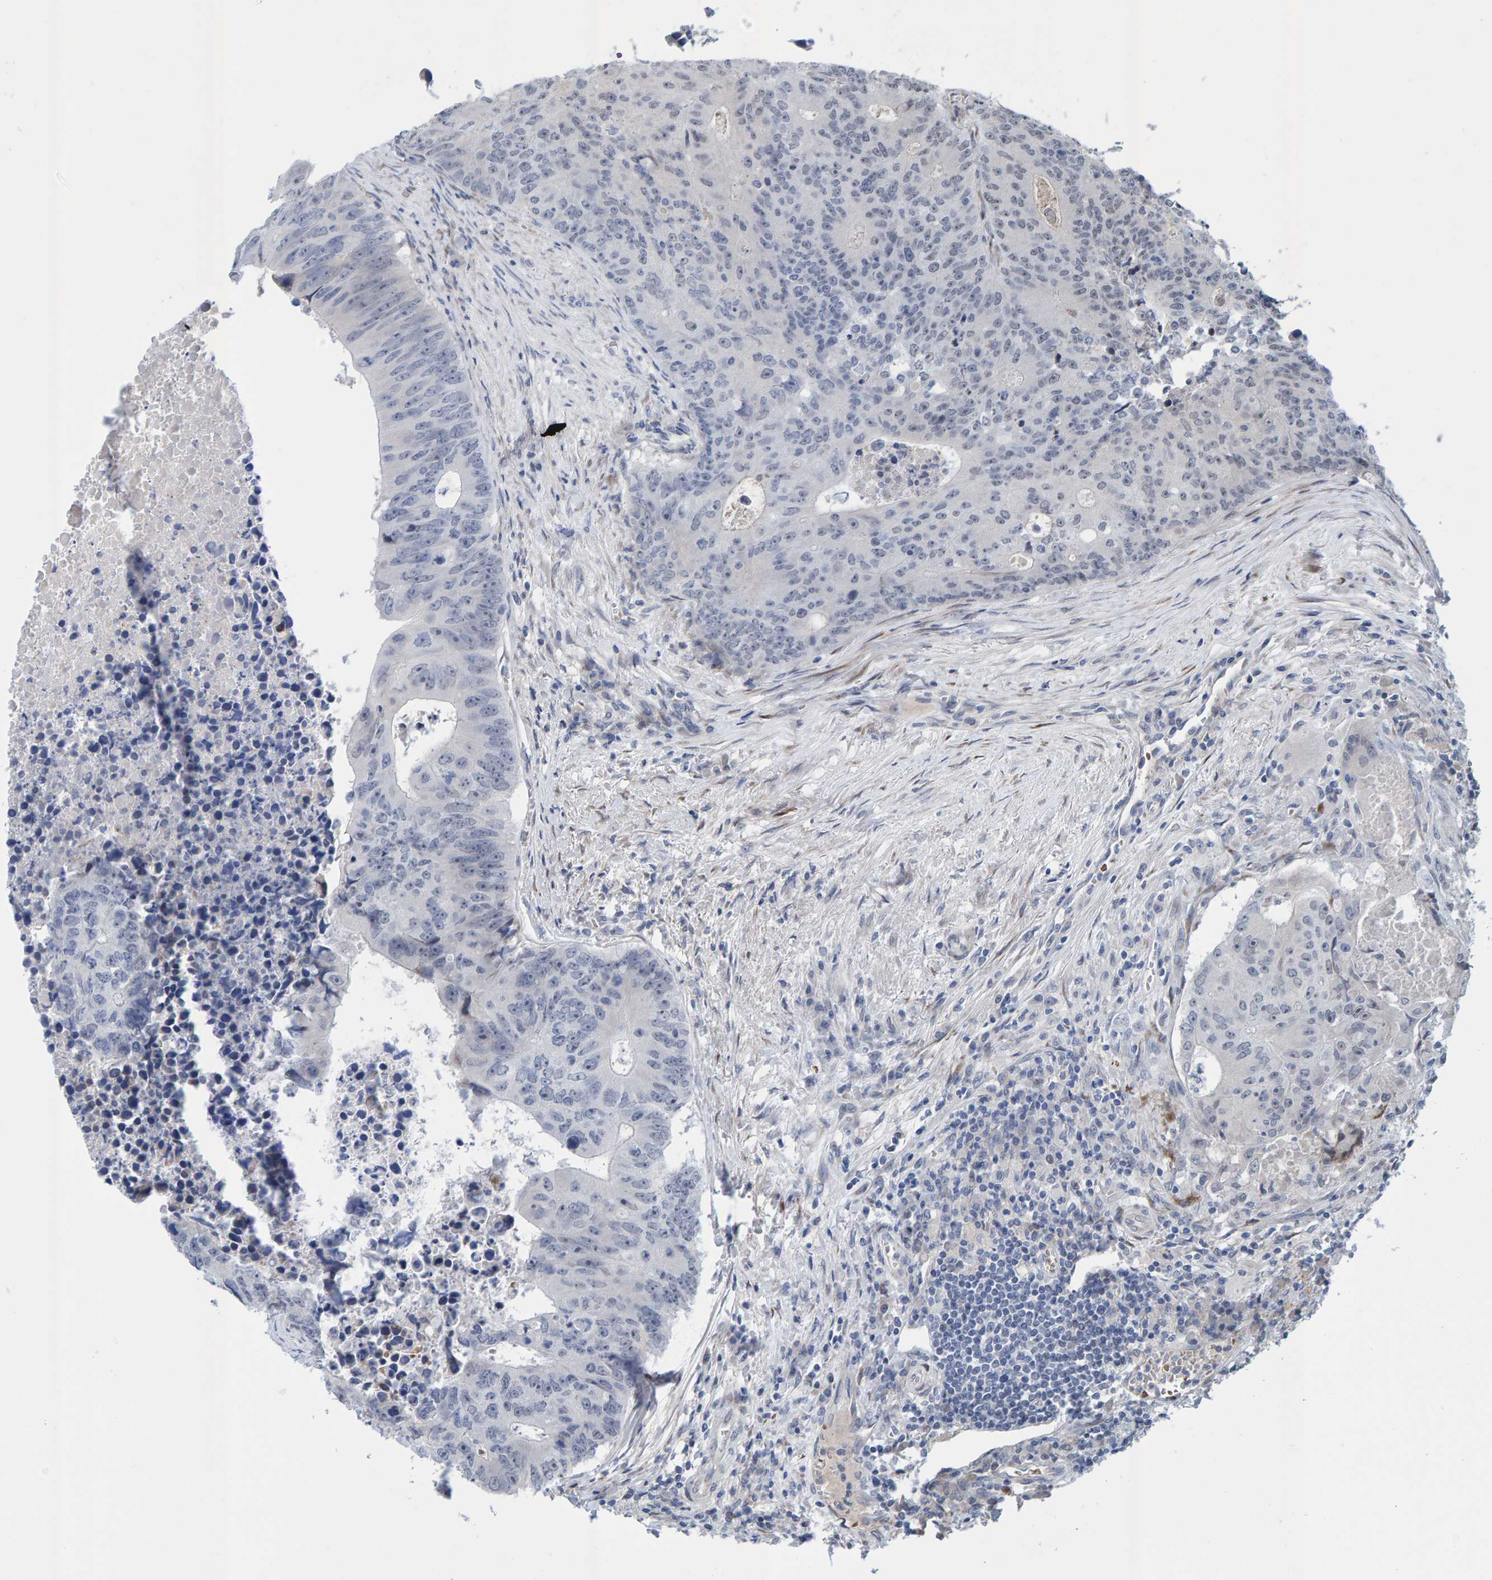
{"staining": {"intensity": "negative", "quantity": "none", "location": "none"}, "tissue": "colorectal cancer", "cell_type": "Tumor cells", "image_type": "cancer", "snomed": [{"axis": "morphology", "description": "Adenocarcinoma, NOS"}, {"axis": "topography", "description": "Colon"}], "caption": "Colorectal cancer stained for a protein using IHC reveals no expression tumor cells.", "gene": "MFSD6L", "patient": {"sex": "male", "age": 87}}